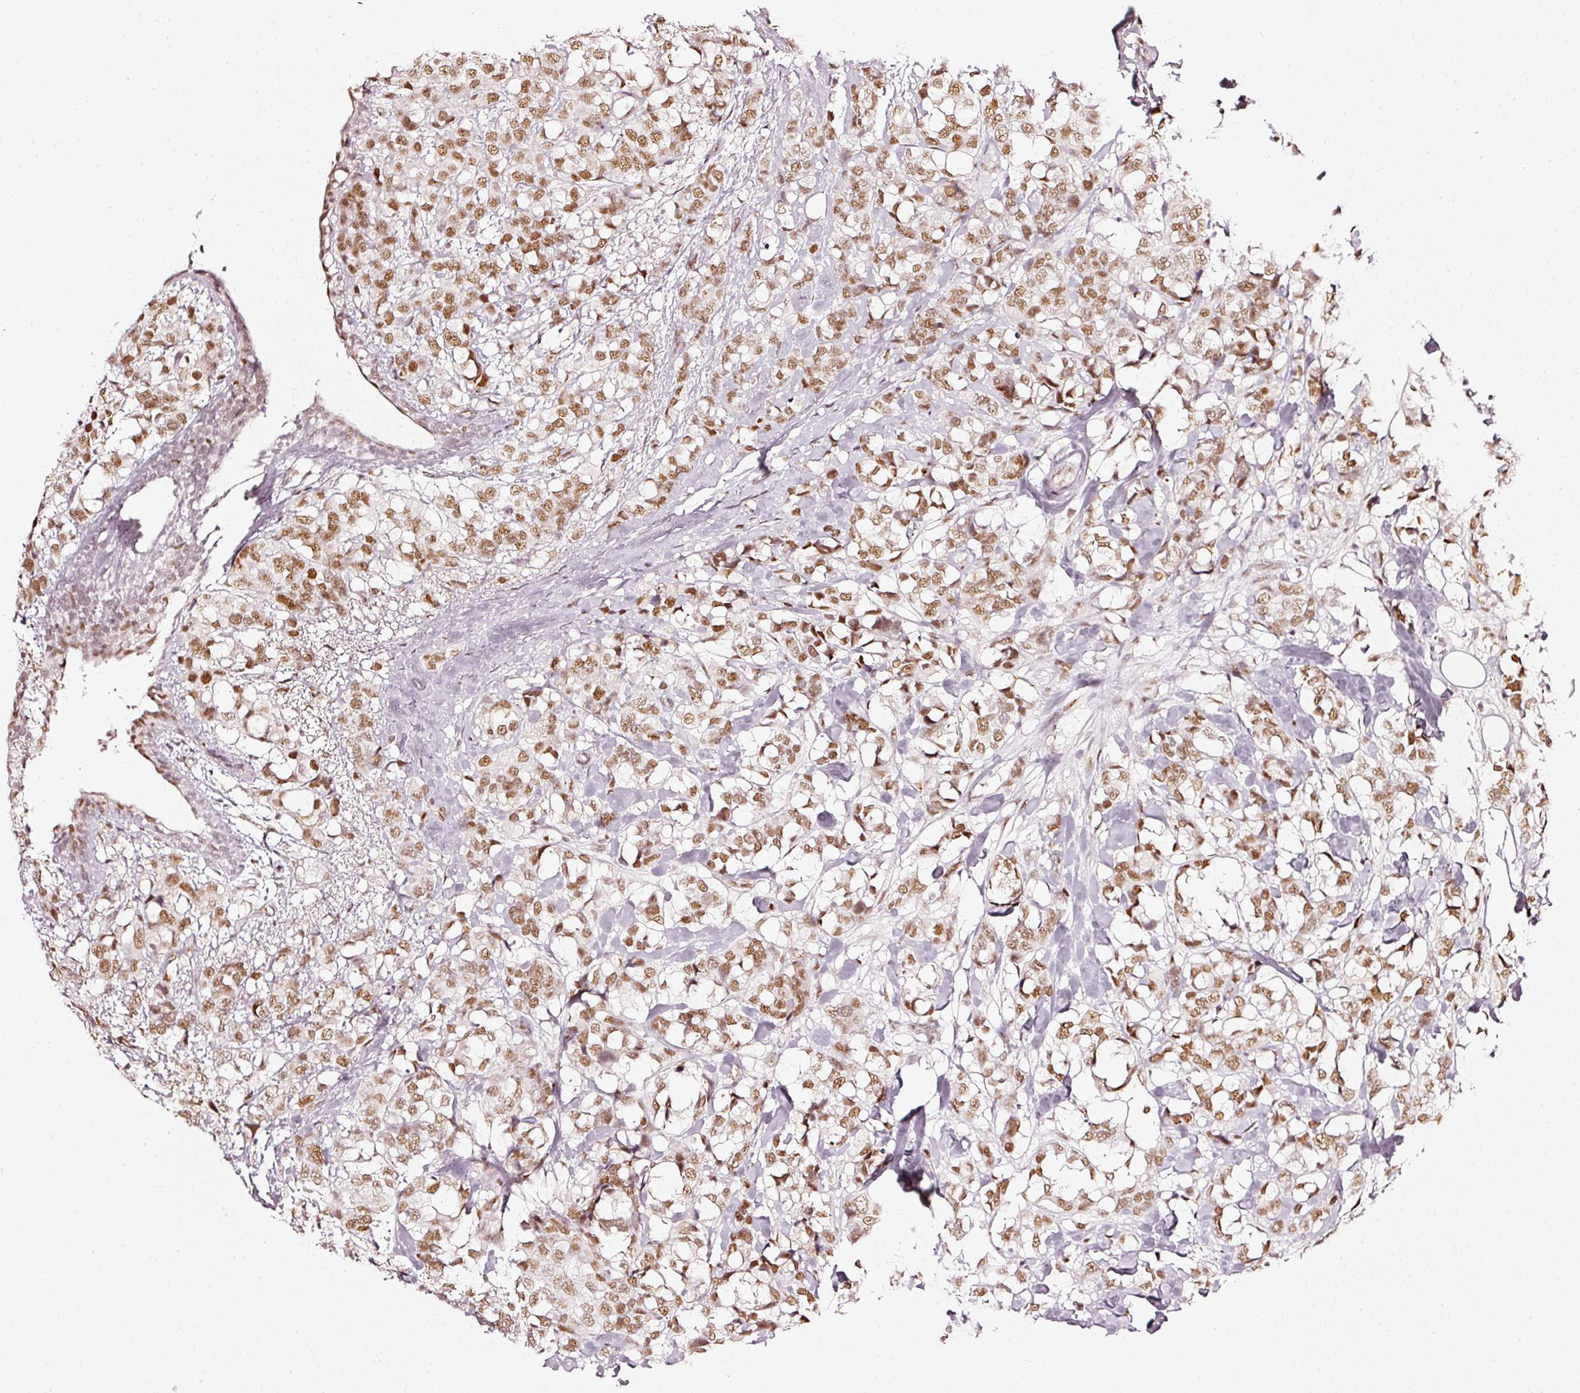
{"staining": {"intensity": "moderate", "quantity": ">75%", "location": "nuclear"}, "tissue": "breast cancer", "cell_type": "Tumor cells", "image_type": "cancer", "snomed": [{"axis": "morphology", "description": "Lobular carcinoma"}, {"axis": "topography", "description": "Breast"}], "caption": "Immunohistochemical staining of human breast cancer (lobular carcinoma) demonstrates medium levels of moderate nuclear protein staining in about >75% of tumor cells.", "gene": "PPP1R10", "patient": {"sex": "female", "age": 59}}